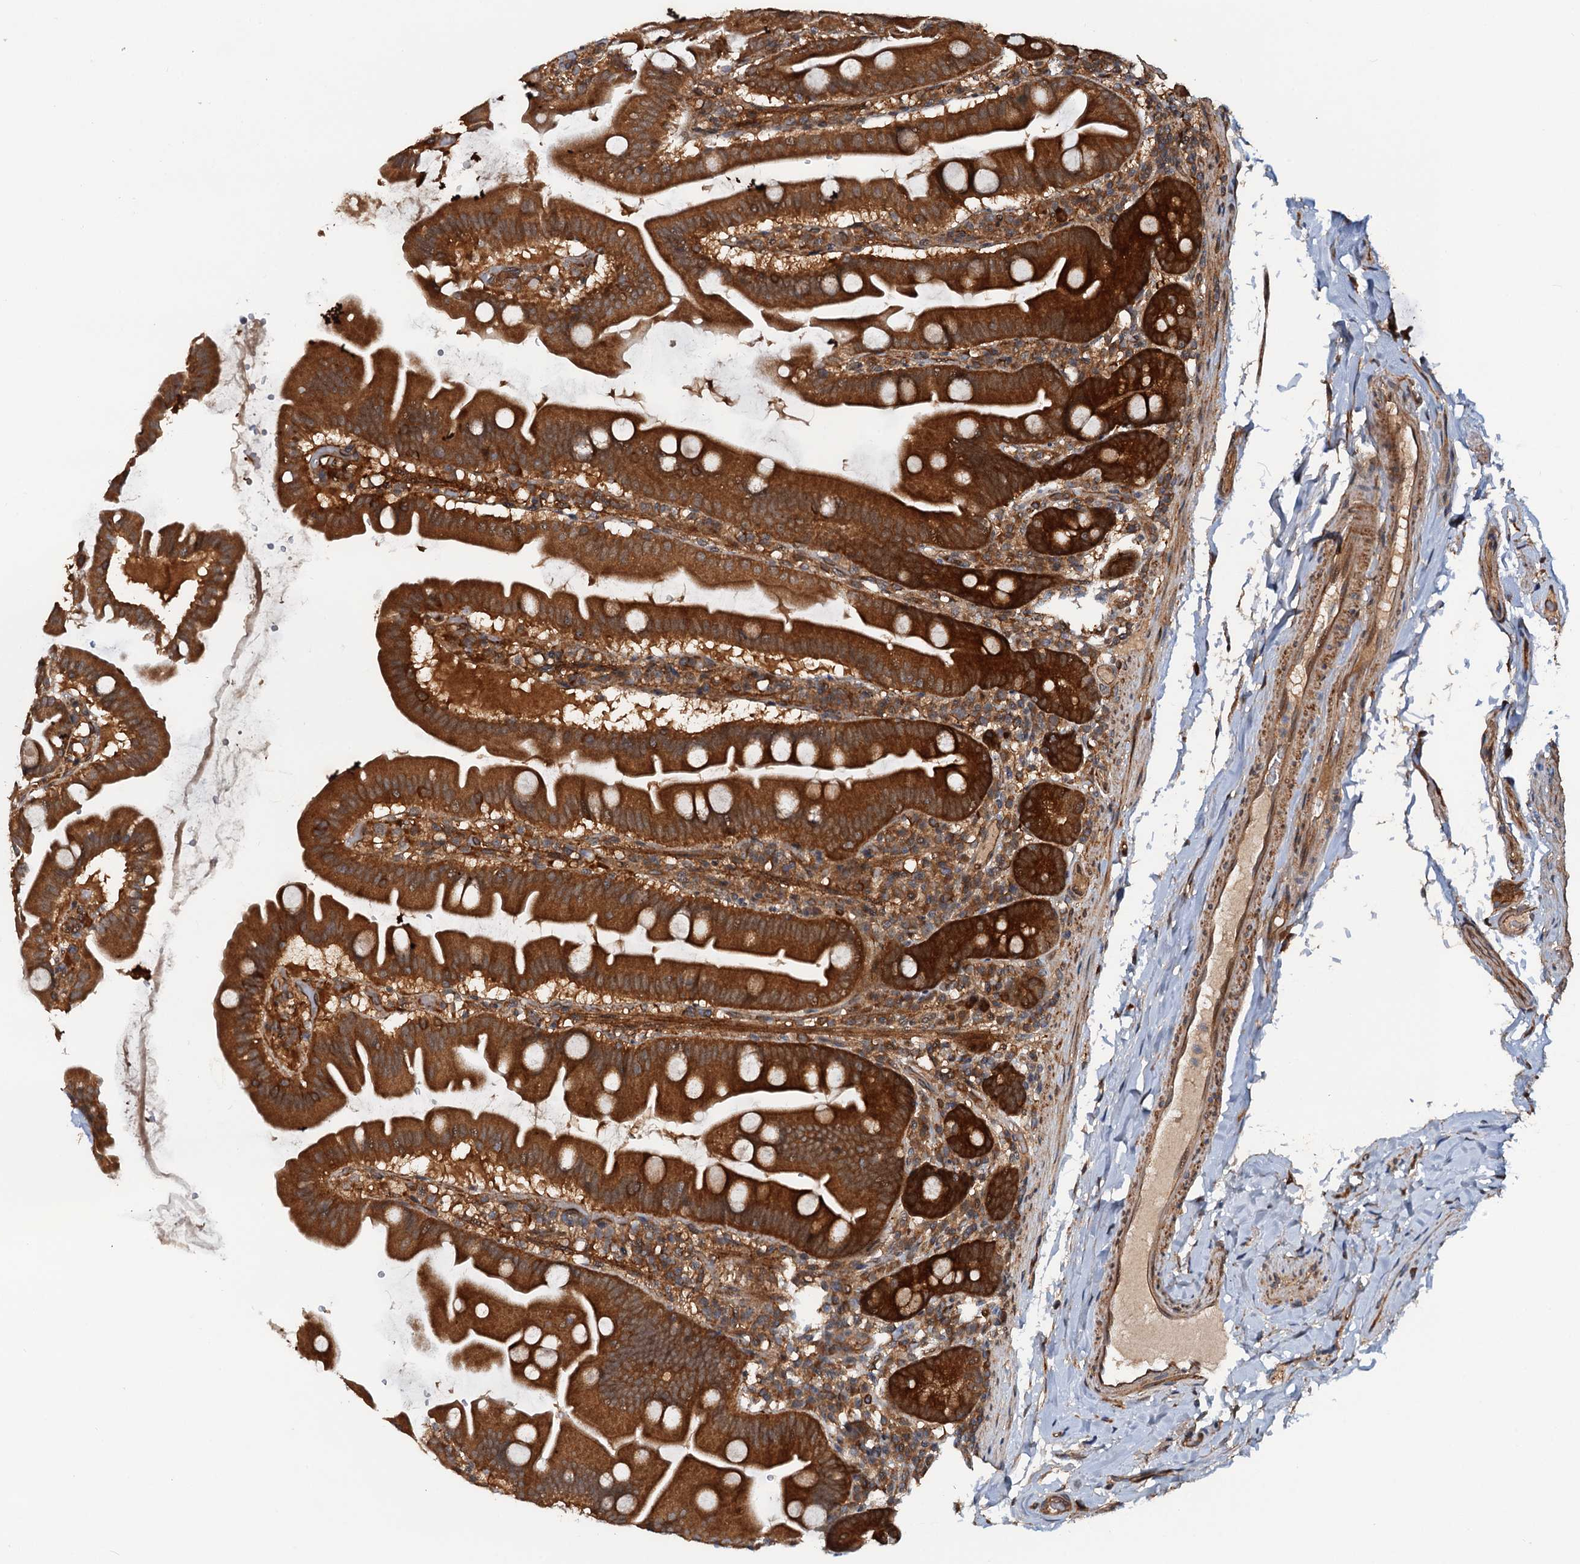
{"staining": {"intensity": "strong", "quantity": ">75%", "location": "cytoplasmic/membranous"}, "tissue": "small intestine", "cell_type": "Glandular cells", "image_type": "normal", "snomed": [{"axis": "morphology", "description": "Normal tissue, NOS"}, {"axis": "topography", "description": "Small intestine"}], "caption": "Glandular cells demonstrate high levels of strong cytoplasmic/membranous staining in approximately >75% of cells in normal small intestine.", "gene": "AAGAB", "patient": {"sex": "female", "age": 68}}